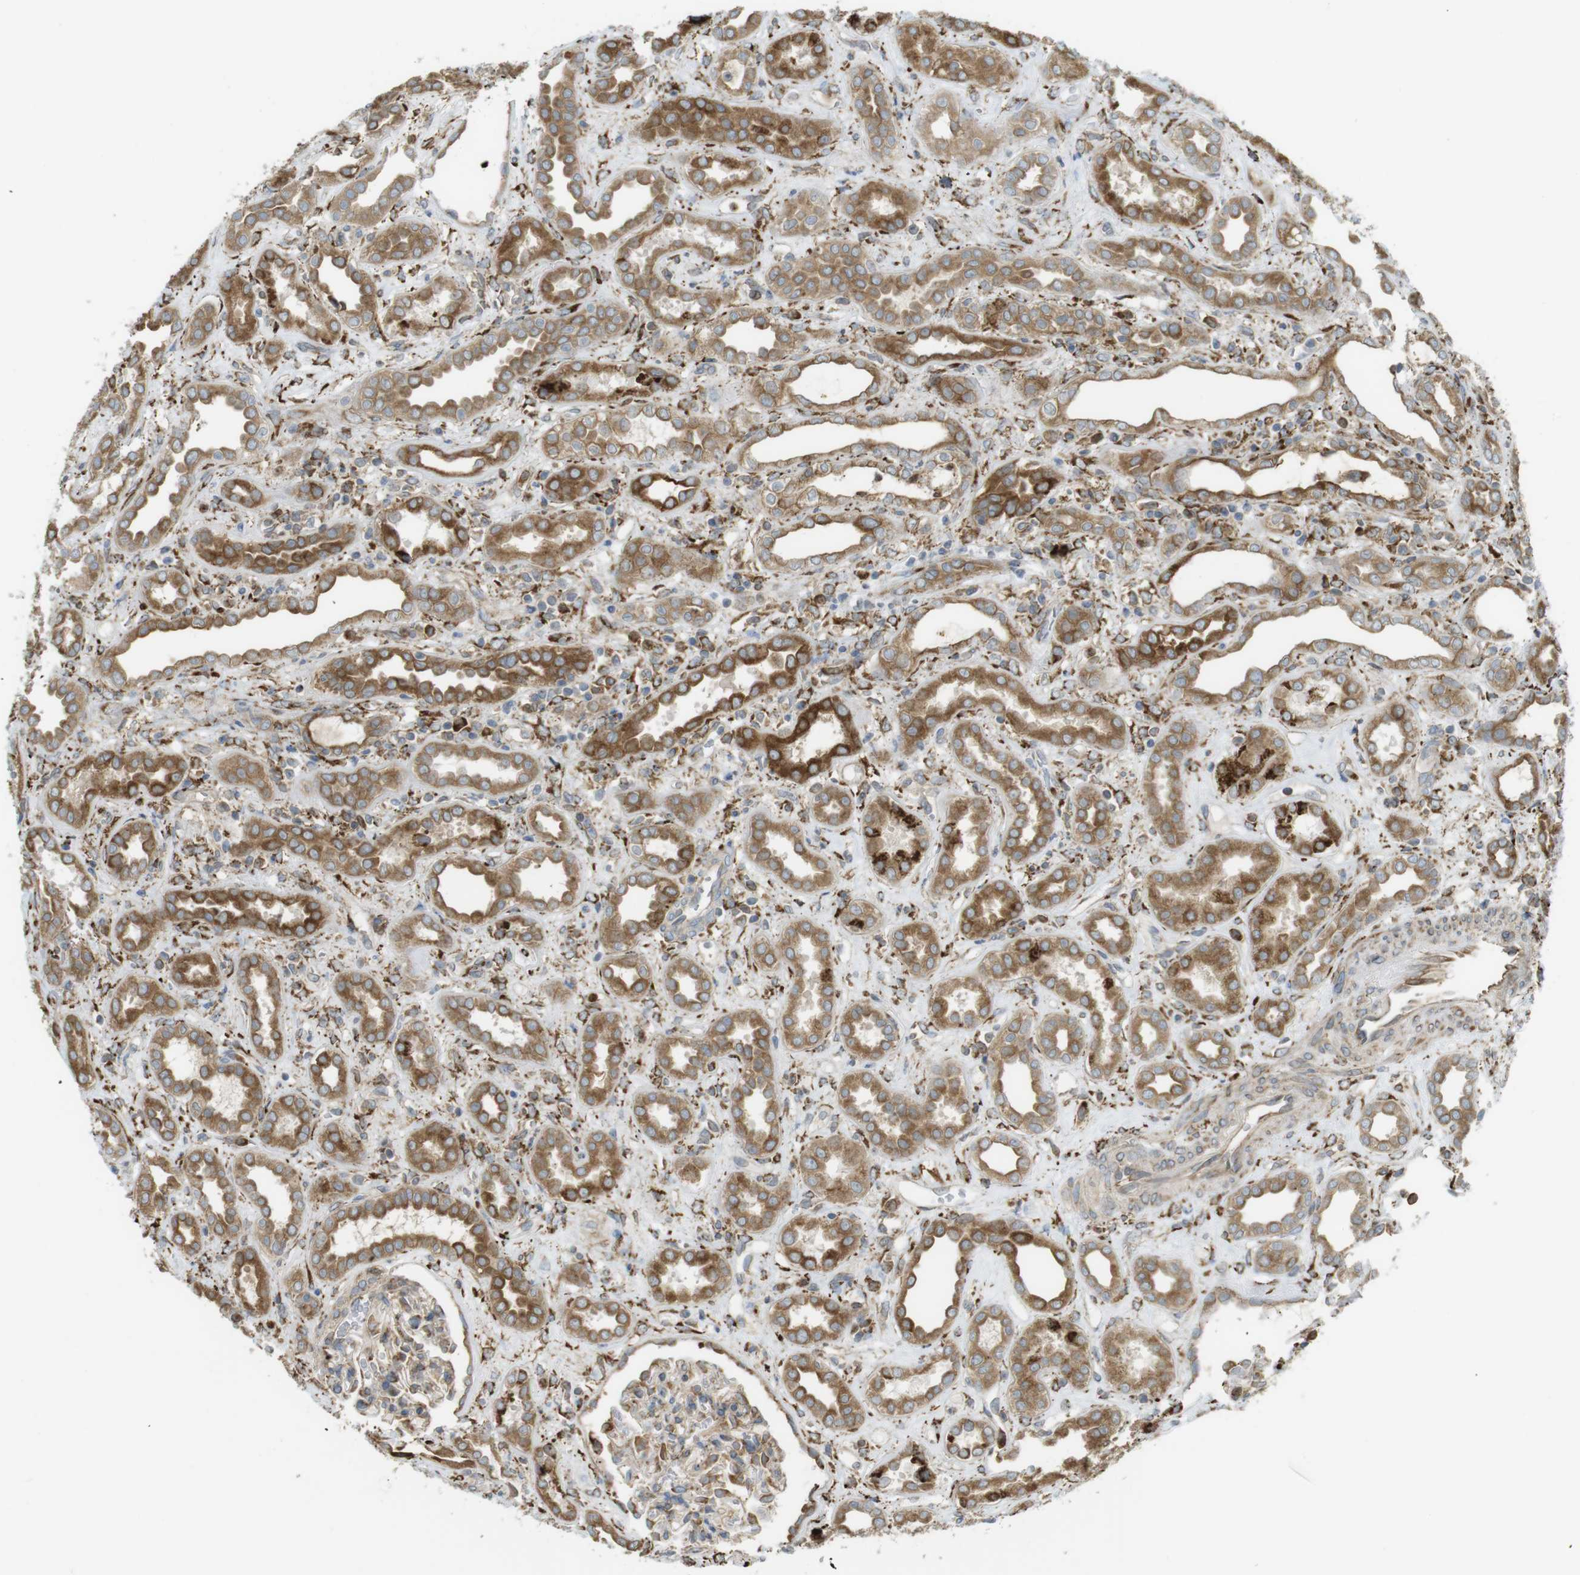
{"staining": {"intensity": "moderate", "quantity": "25%-75%", "location": "cytoplasmic/membranous"}, "tissue": "kidney", "cell_type": "Cells in glomeruli", "image_type": "normal", "snomed": [{"axis": "morphology", "description": "Normal tissue, NOS"}, {"axis": "topography", "description": "Kidney"}], "caption": "Immunohistochemical staining of unremarkable kidney displays medium levels of moderate cytoplasmic/membranous staining in approximately 25%-75% of cells in glomeruli.", "gene": "MBOAT2", "patient": {"sex": "male", "age": 59}}